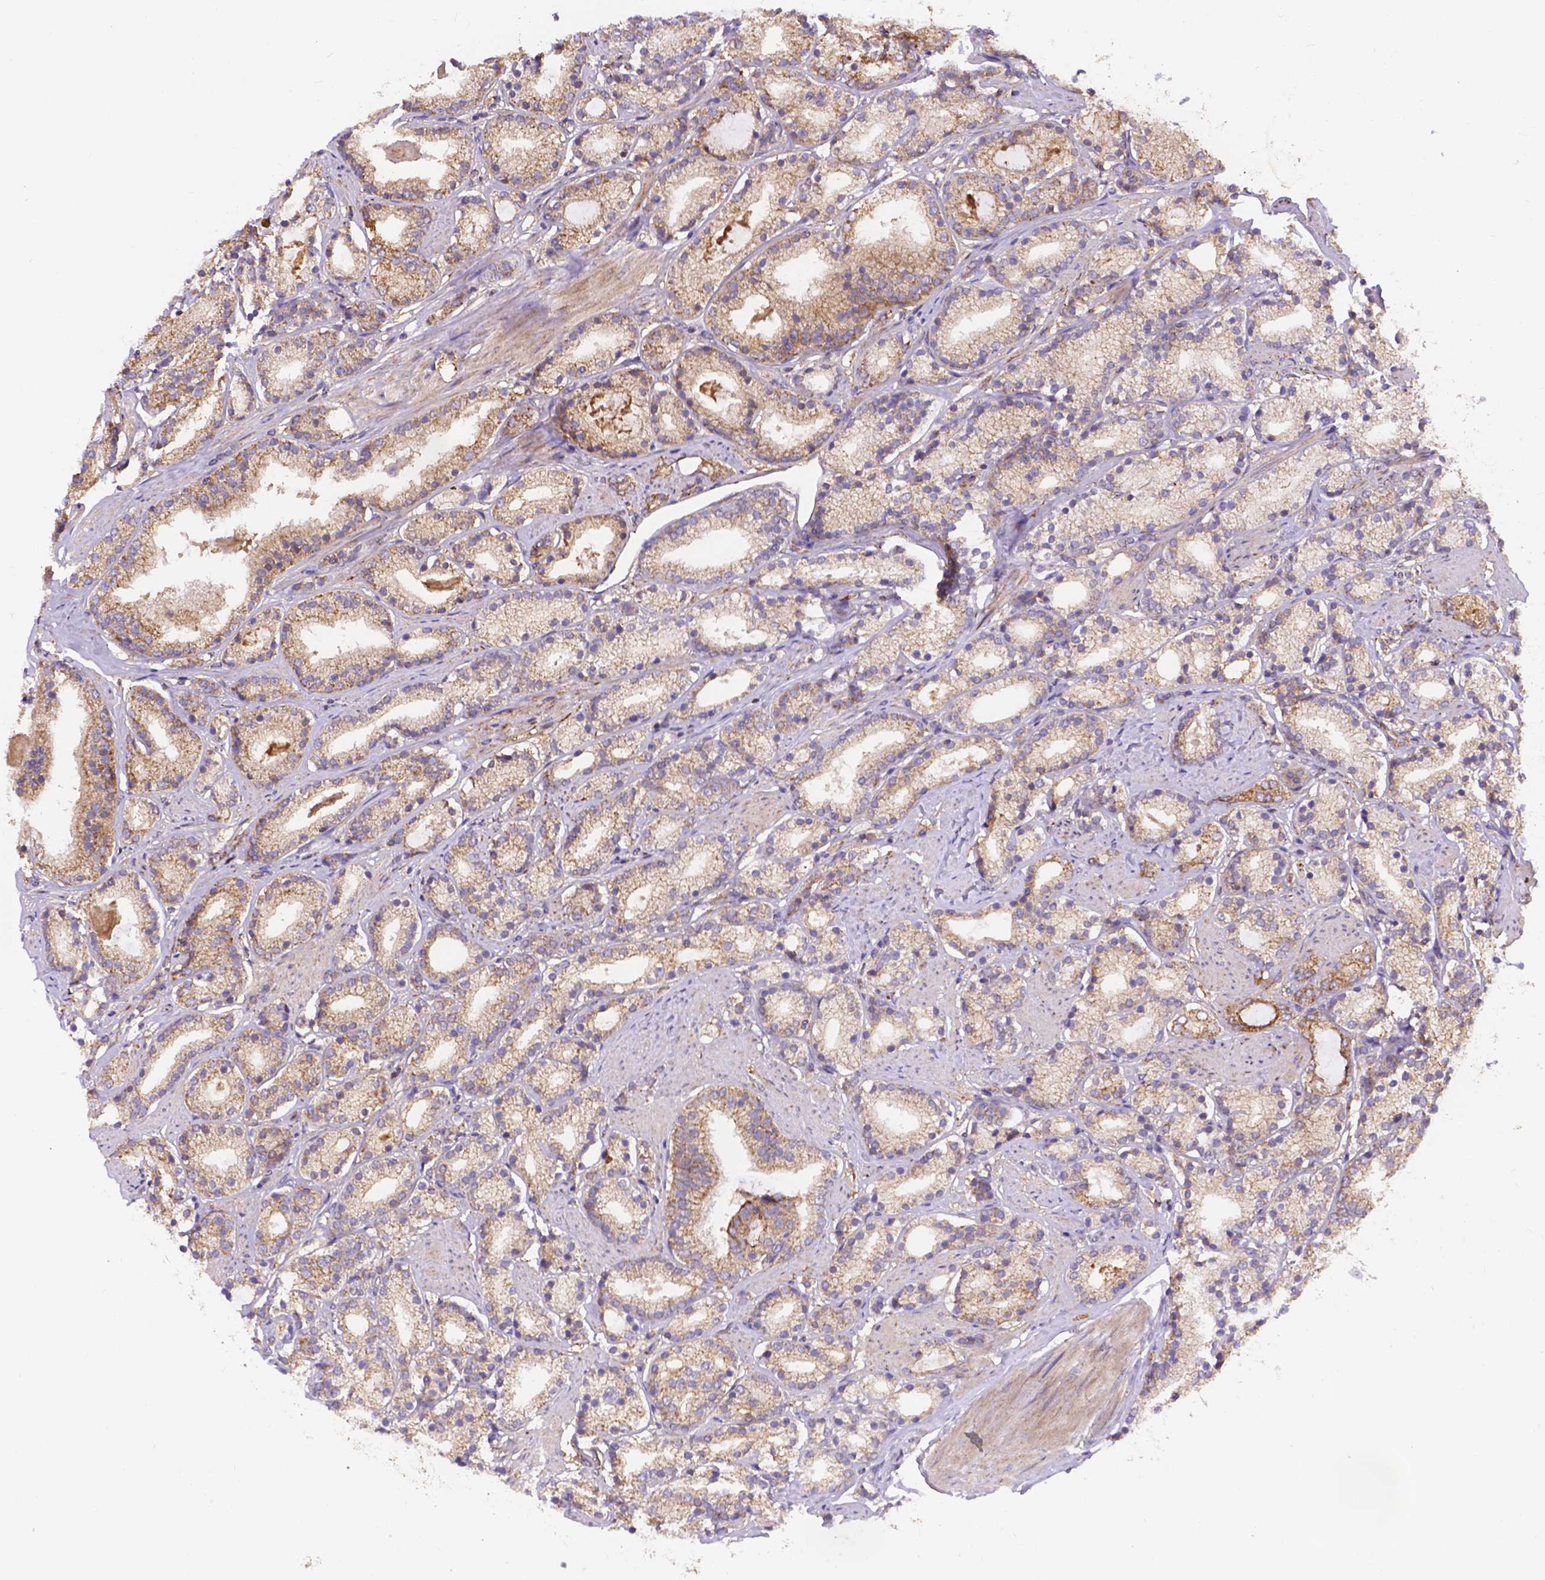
{"staining": {"intensity": "moderate", "quantity": "25%-75%", "location": "cytoplasmic/membranous"}, "tissue": "prostate cancer", "cell_type": "Tumor cells", "image_type": "cancer", "snomed": [{"axis": "morphology", "description": "Adenocarcinoma, High grade"}, {"axis": "topography", "description": "Prostate"}], "caption": "Prostate cancer stained with a protein marker reveals moderate staining in tumor cells.", "gene": "AK3", "patient": {"sex": "male", "age": 63}}